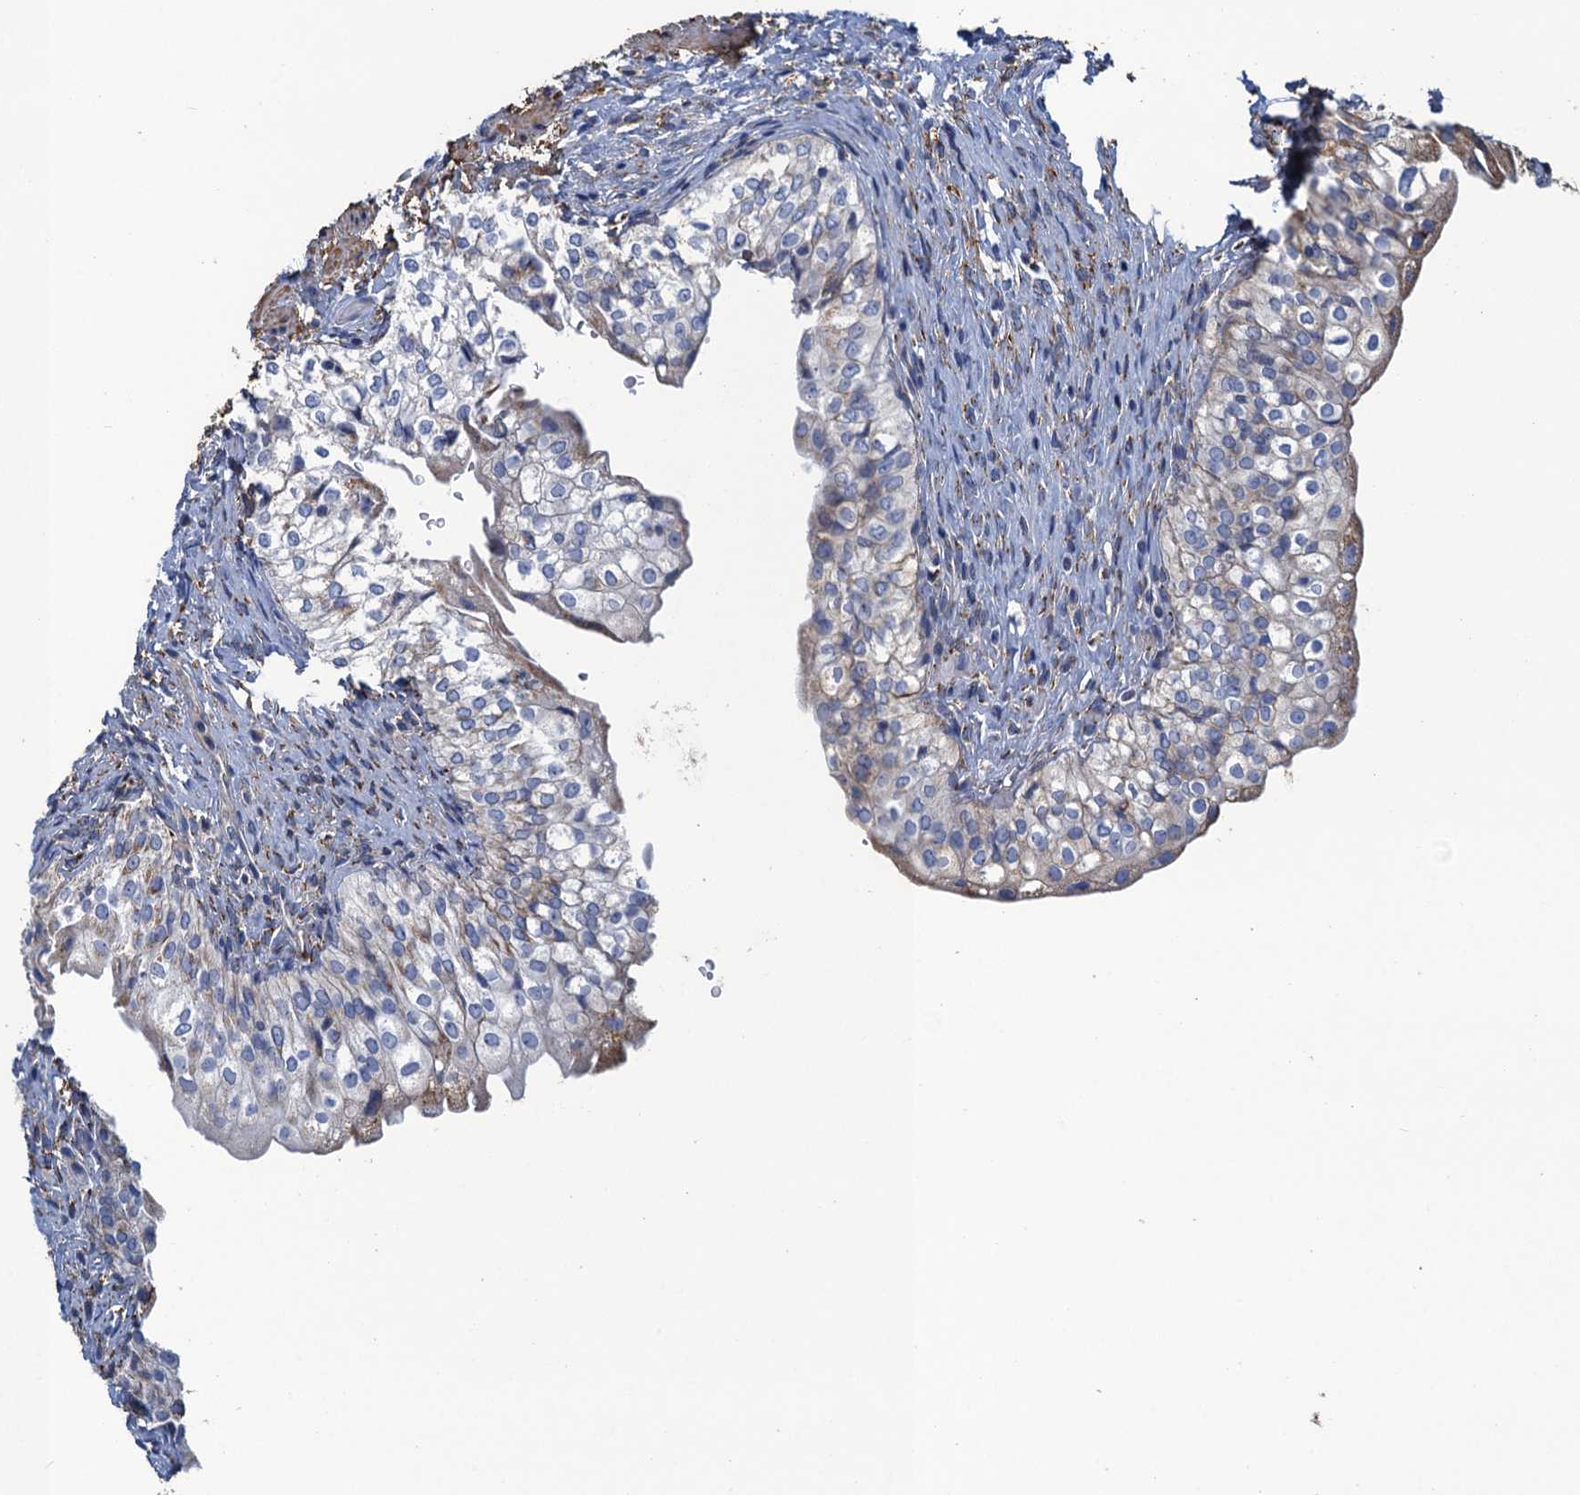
{"staining": {"intensity": "weak", "quantity": "<25%", "location": "cytoplasmic/membranous"}, "tissue": "urinary bladder", "cell_type": "Urothelial cells", "image_type": "normal", "snomed": [{"axis": "morphology", "description": "Normal tissue, NOS"}, {"axis": "topography", "description": "Urinary bladder"}], "caption": "Immunohistochemistry of normal human urinary bladder exhibits no expression in urothelial cells. Brightfield microscopy of immunohistochemistry stained with DAB (brown) and hematoxylin (blue), captured at high magnification.", "gene": "ENSG00000260643", "patient": {"sex": "male", "age": 55}}